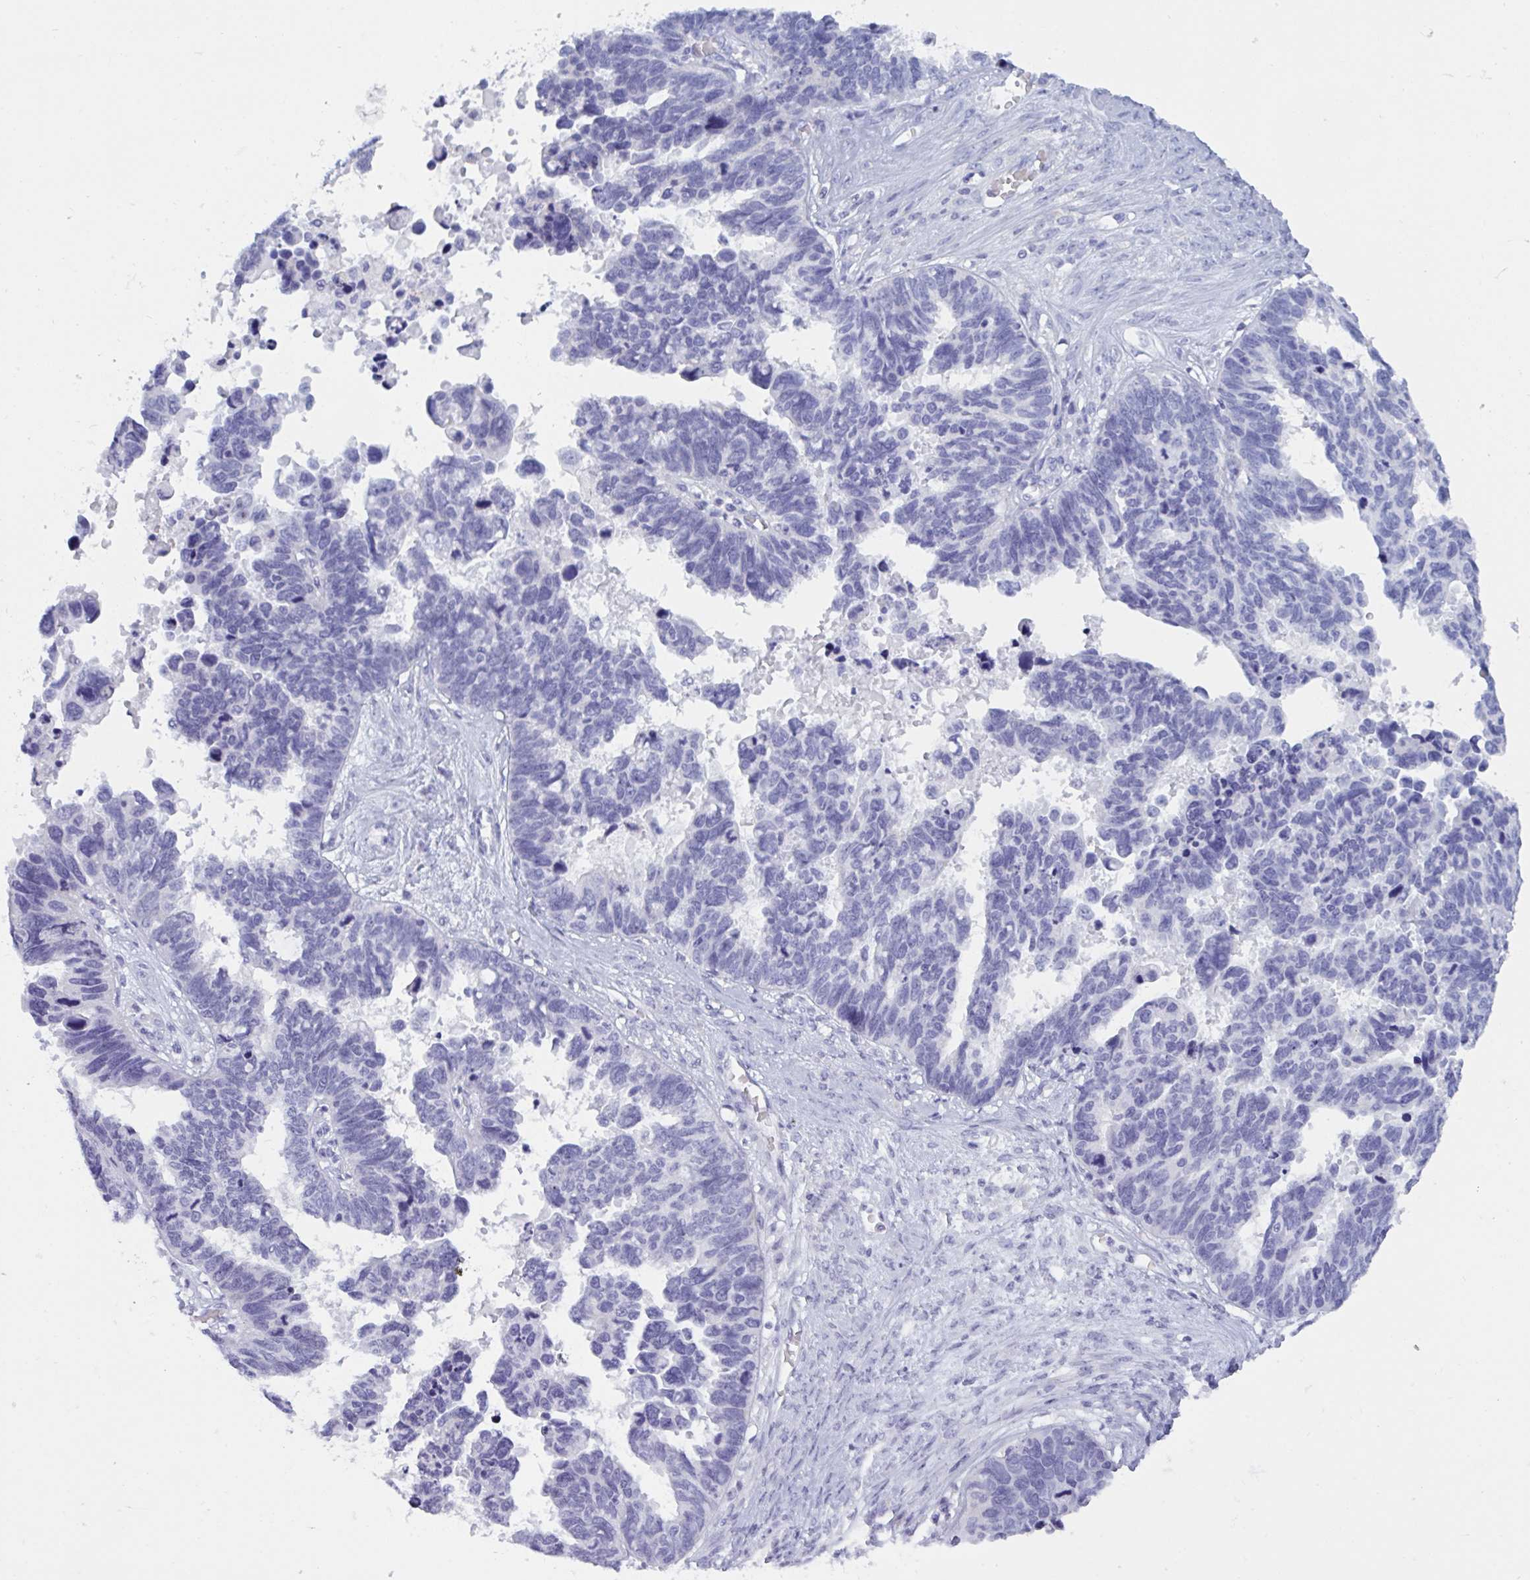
{"staining": {"intensity": "negative", "quantity": "none", "location": "none"}, "tissue": "ovarian cancer", "cell_type": "Tumor cells", "image_type": "cancer", "snomed": [{"axis": "morphology", "description": "Cystadenocarcinoma, serous, NOS"}, {"axis": "topography", "description": "Ovary"}], "caption": "A high-resolution photomicrograph shows immunohistochemistry (IHC) staining of ovarian cancer (serous cystadenocarcinoma), which shows no significant expression in tumor cells.", "gene": "OXLD1", "patient": {"sex": "female", "age": 60}}